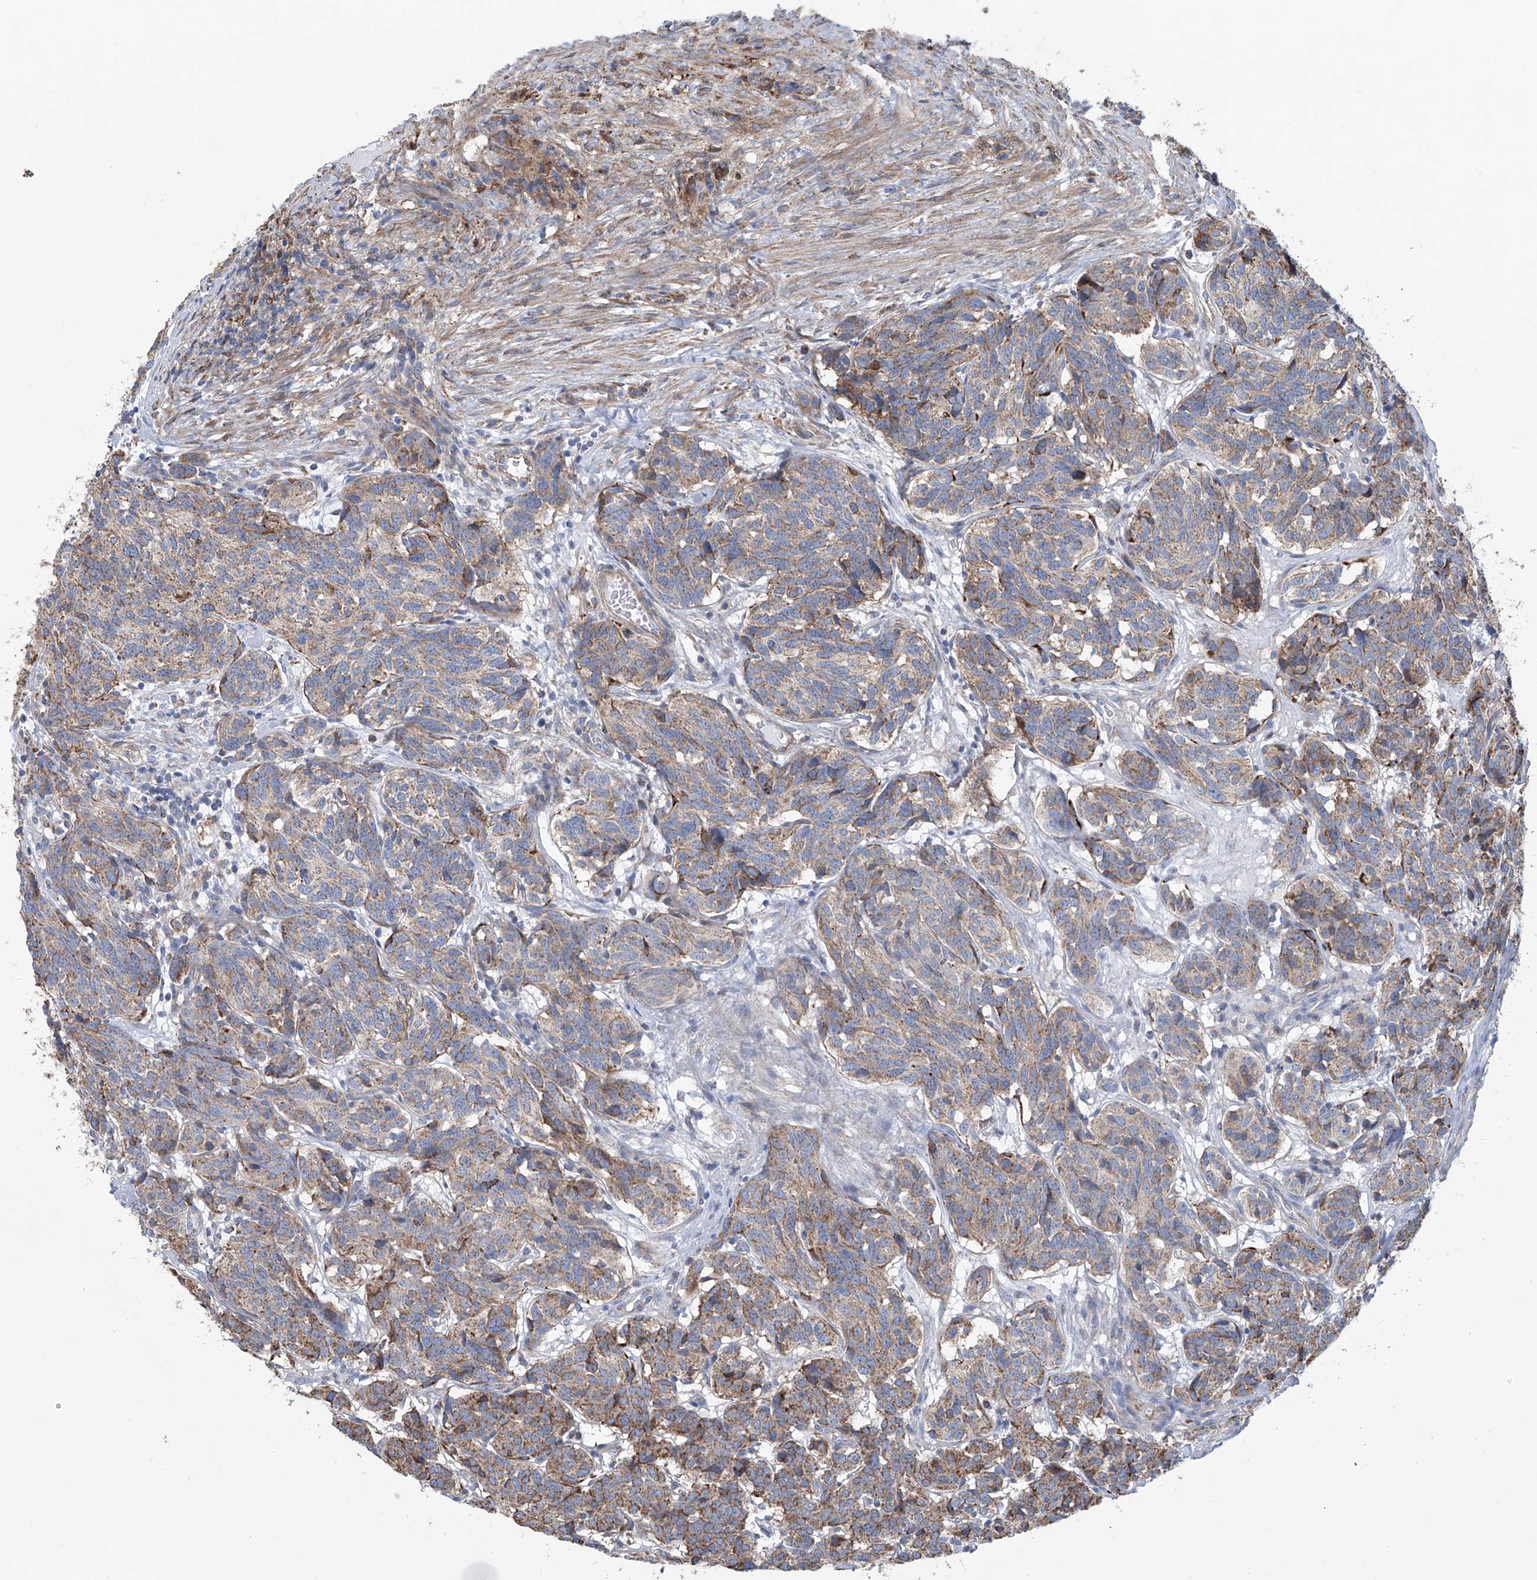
{"staining": {"intensity": "moderate", "quantity": ">75%", "location": "cytoplasmic/membranous"}, "tissue": "carcinoid", "cell_type": "Tumor cells", "image_type": "cancer", "snomed": [{"axis": "morphology", "description": "Carcinoid, malignant, NOS"}, {"axis": "topography", "description": "Lung"}], "caption": "Carcinoid (malignant) tissue shows moderate cytoplasmic/membranous staining in approximately >75% of tumor cells, visualized by immunohistochemistry.", "gene": "ALDH6A1", "patient": {"sex": "female", "age": 46}}